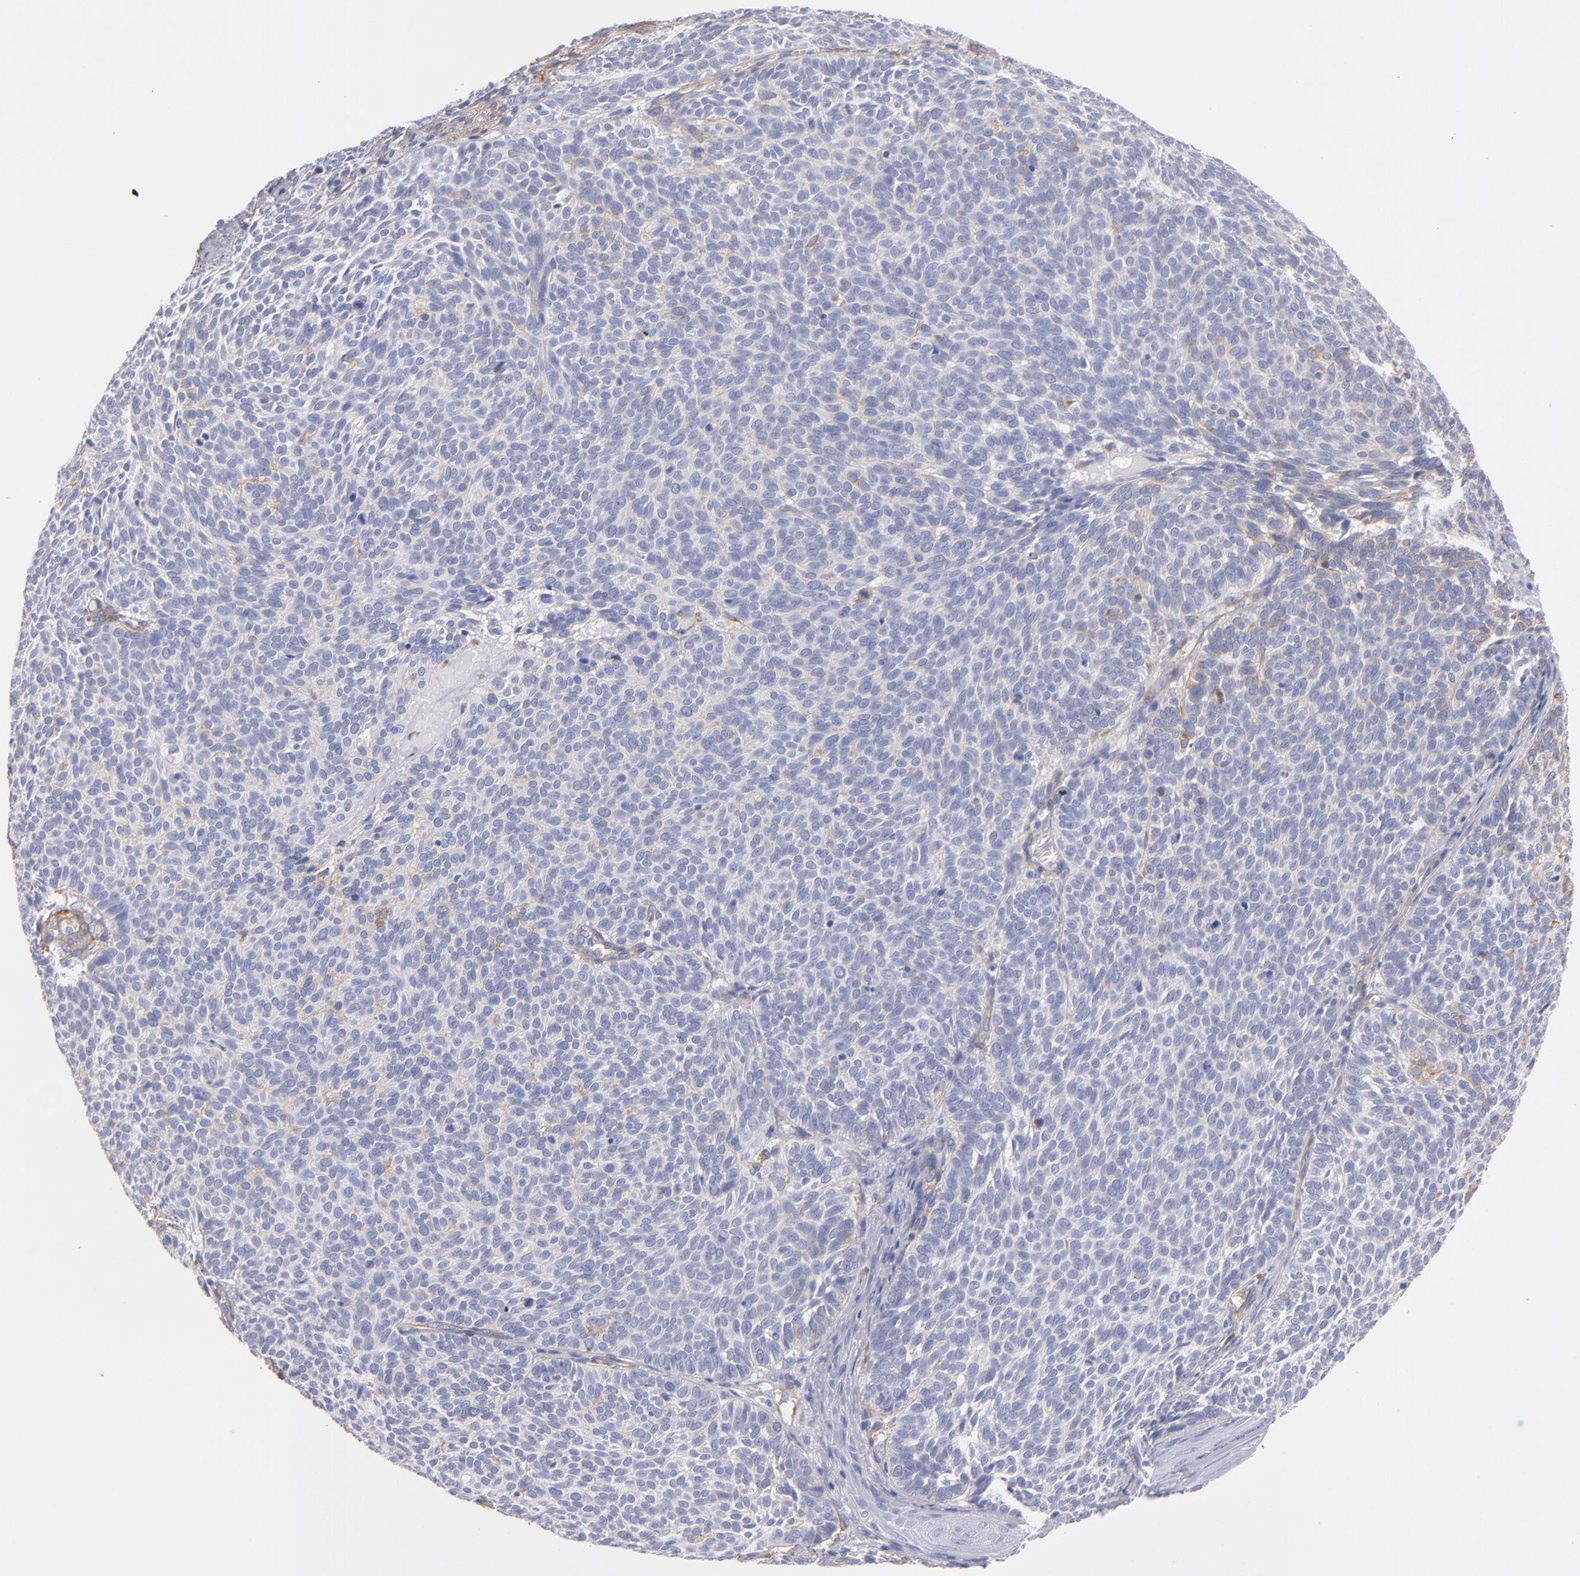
{"staining": {"intensity": "weak", "quantity": "<25%", "location": "cytoplasmic/membranous"}, "tissue": "skin cancer", "cell_type": "Tumor cells", "image_type": "cancer", "snomed": [{"axis": "morphology", "description": "Basal cell carcinoma"}, {"axis": "topography", "description": "Skin"}], "caption": "An immunohistochemistry image of basal cell carcinoma (skin) is shown. There is no staining in tumor cells of basal cell carcinoma (skin).", "gene": "LAMC1", "patient": {"sex": "male", "age": 63}}